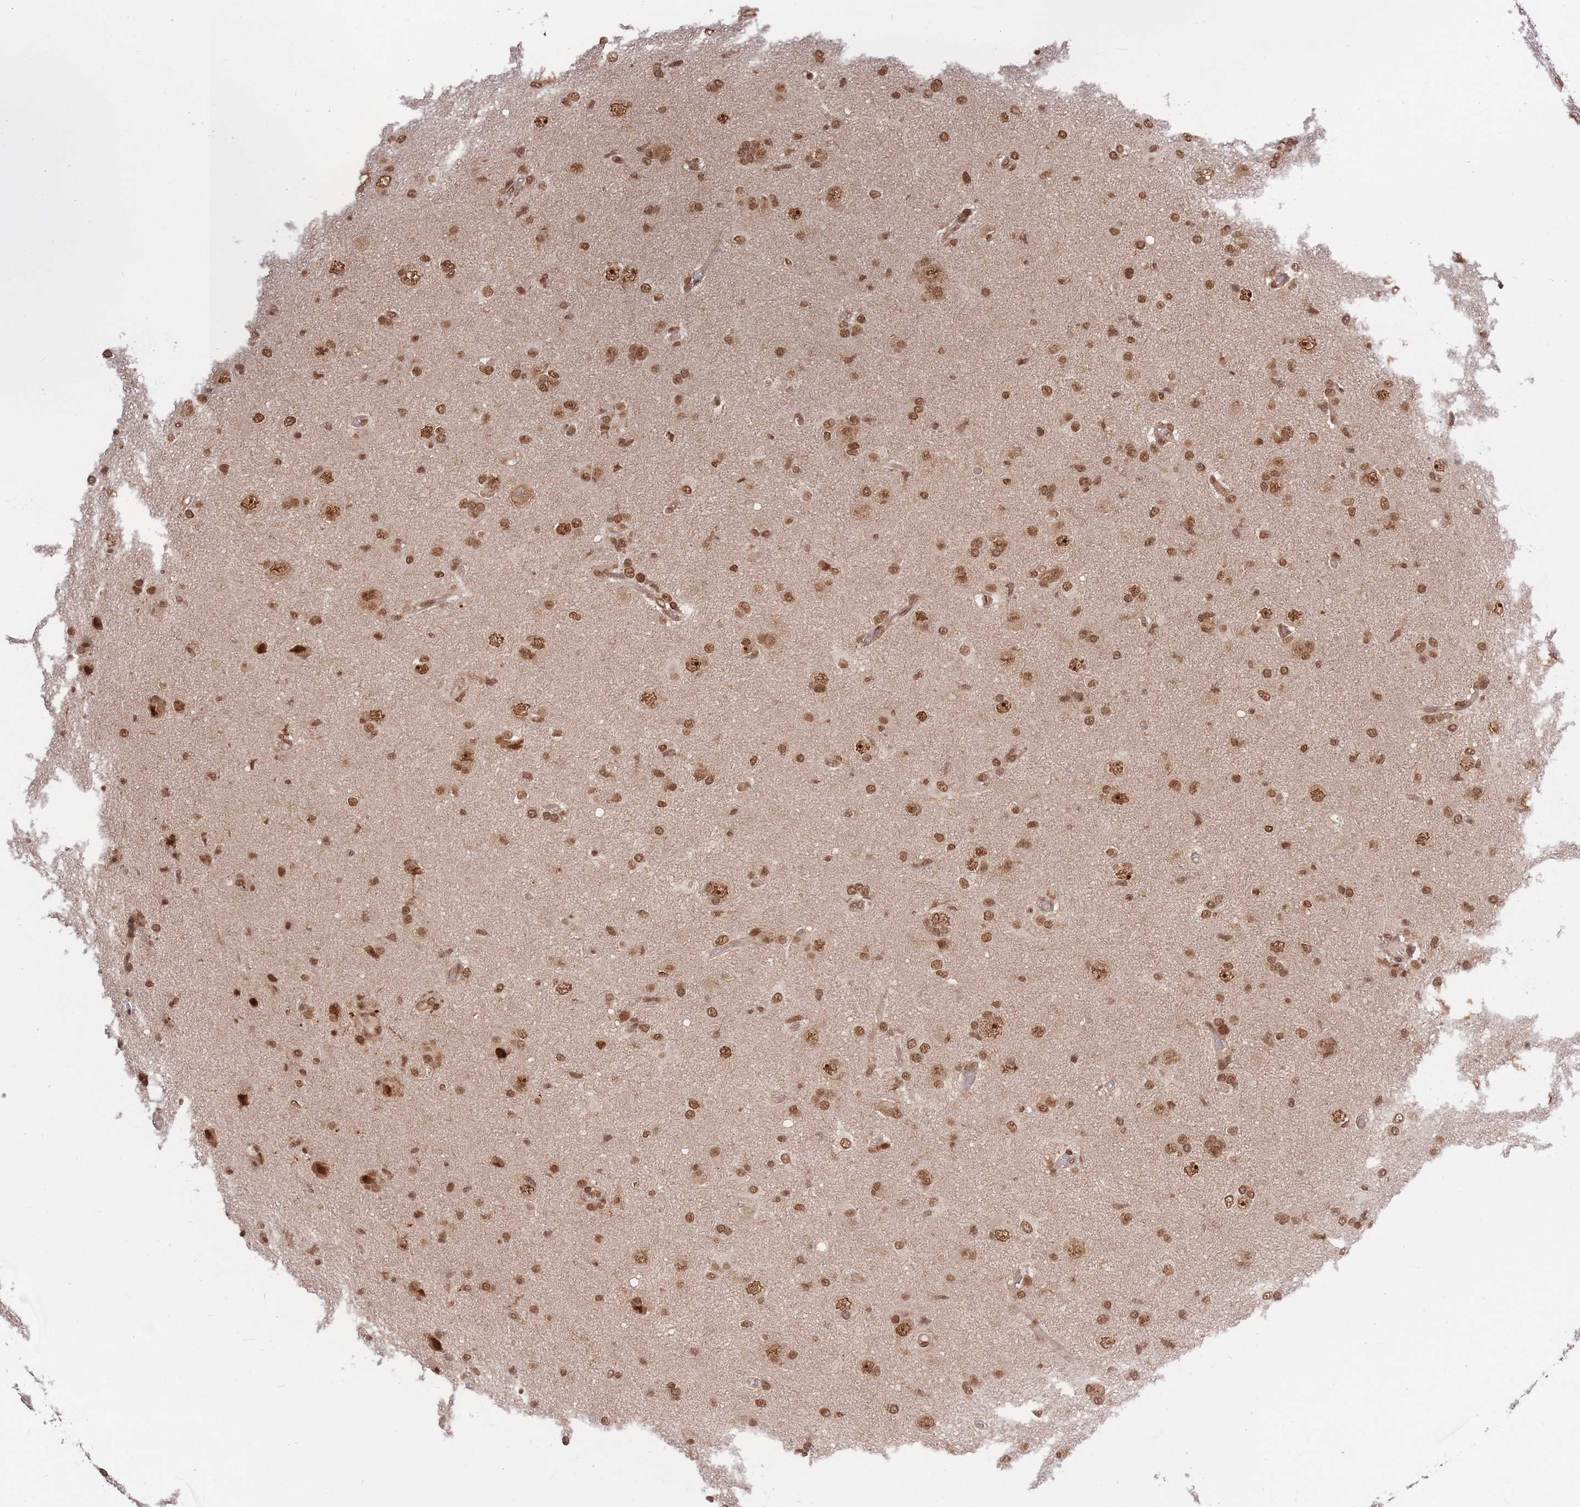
{"staining": {"intensity": "moderate", "quantity": ">75%", "location": "cytoplasmic/membranous,nuclear"}, "tissue": "glioma", "cell_type": "Tumor cells", "image_type": "cancer", "snomed": [{"axis": "morphology", "description": "Glioma, malignant, High grade"}, {"axis": "topography", "description": "Brain"}], "caption": "Malignant glioma (high-grade) tissue reveals moderate cytoplasmic/membranous and nuclear positivity in approximately >75% of tumor cells, visualized by immunohistochemistry.", "gene": "SRA1", "patient": {"sex": "female", "age": 57}}